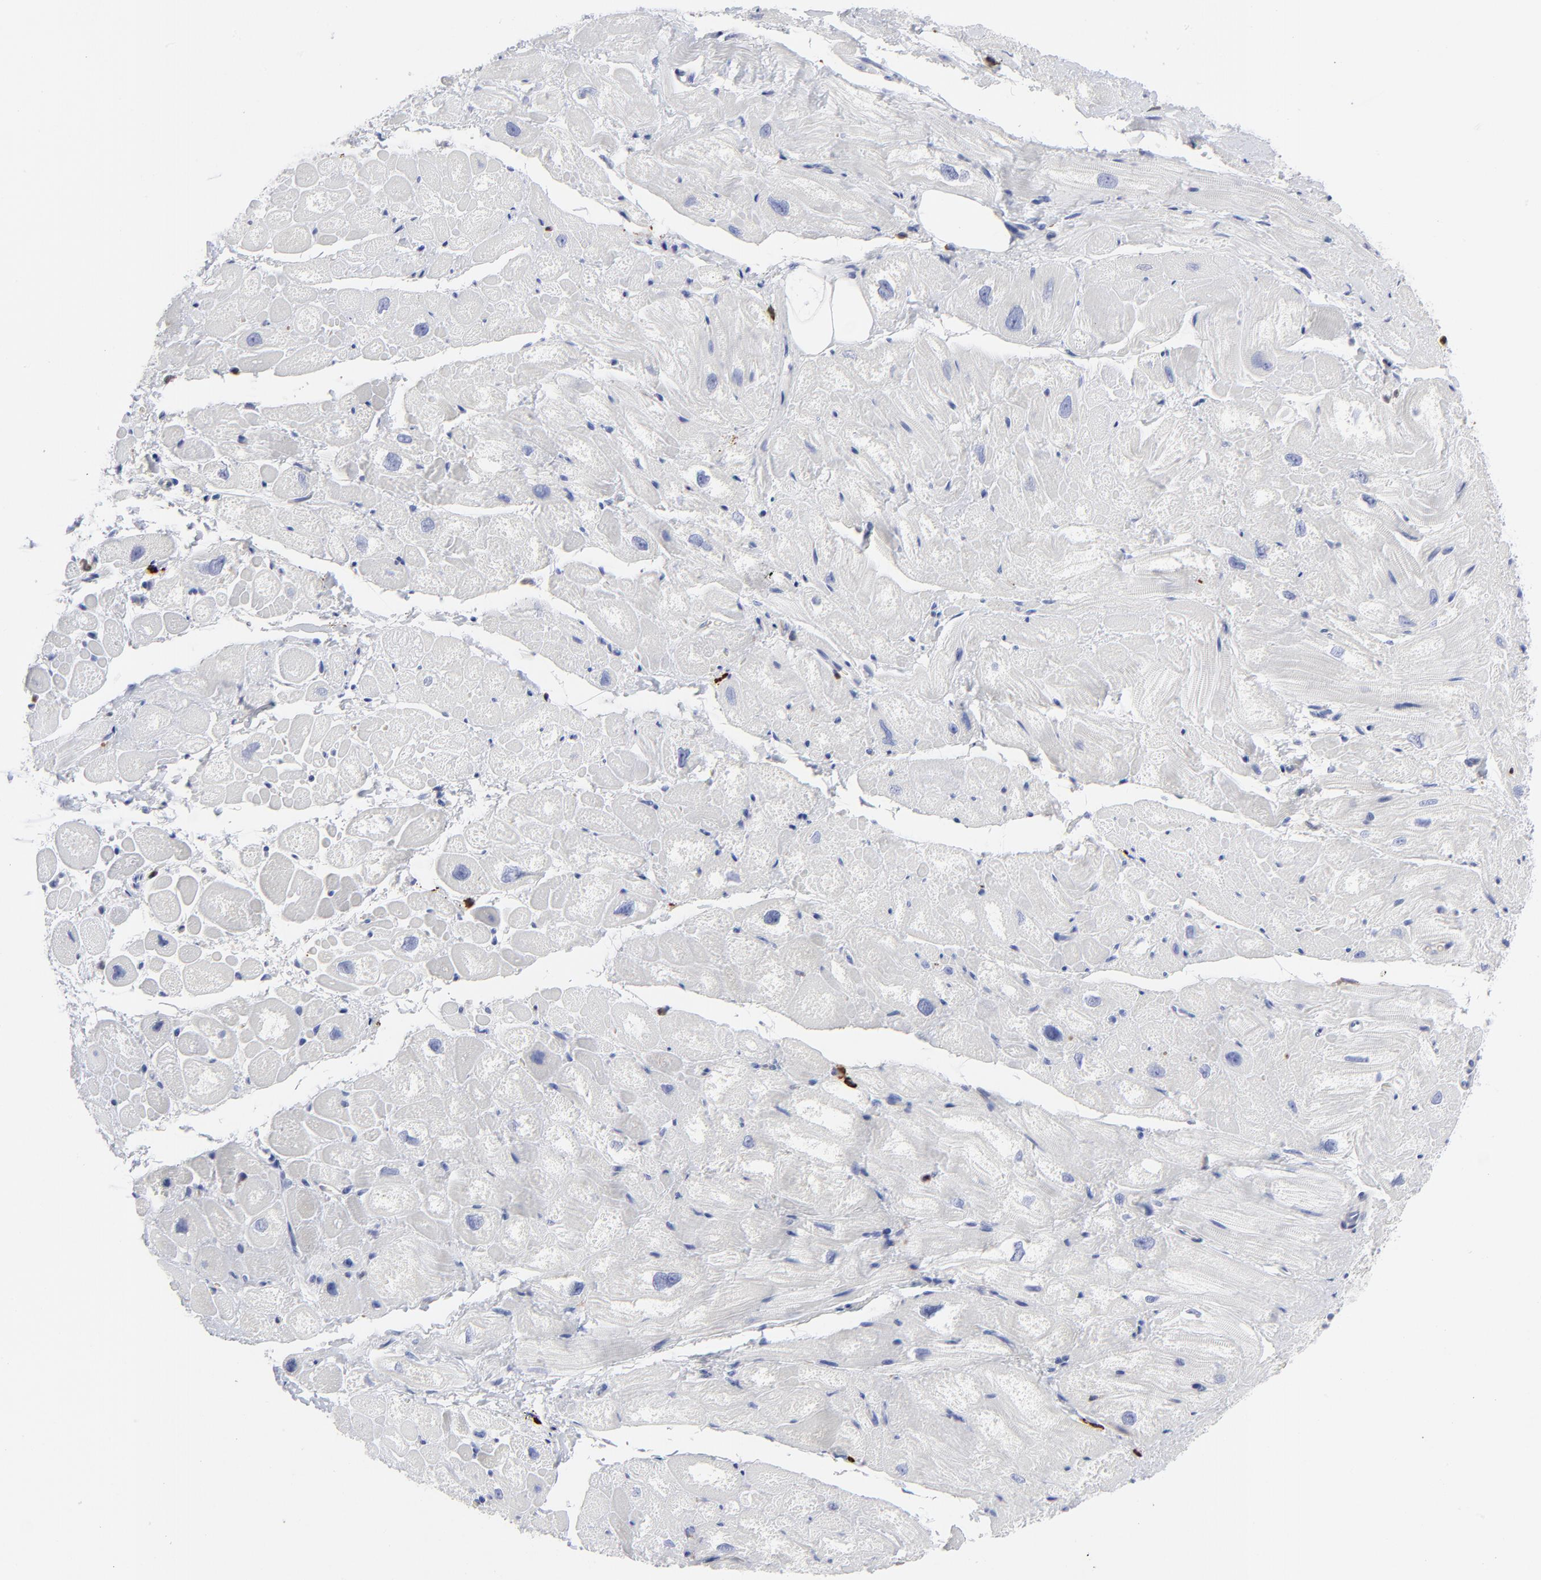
{"staining": {"intensity": "negative", "quantity": "none", "location": "none"}, "tissue": "heart muscle", "cell_type": "Cardiomyocytes", "image_type": "normal", "snomed": [{"axis": "morphology", "description": "Normal tissue, NOS"}, {"axis": "topography", "description": "Heart"}], "caption": "High power microscopy histopathology image of an immunohistochemistry (IHC) photomicrograph of benign heart muscle, revealing no significant staining in cardiomyocytes.", "gene": "TBXT", "patient": {"sex": "male", "age": 49}}